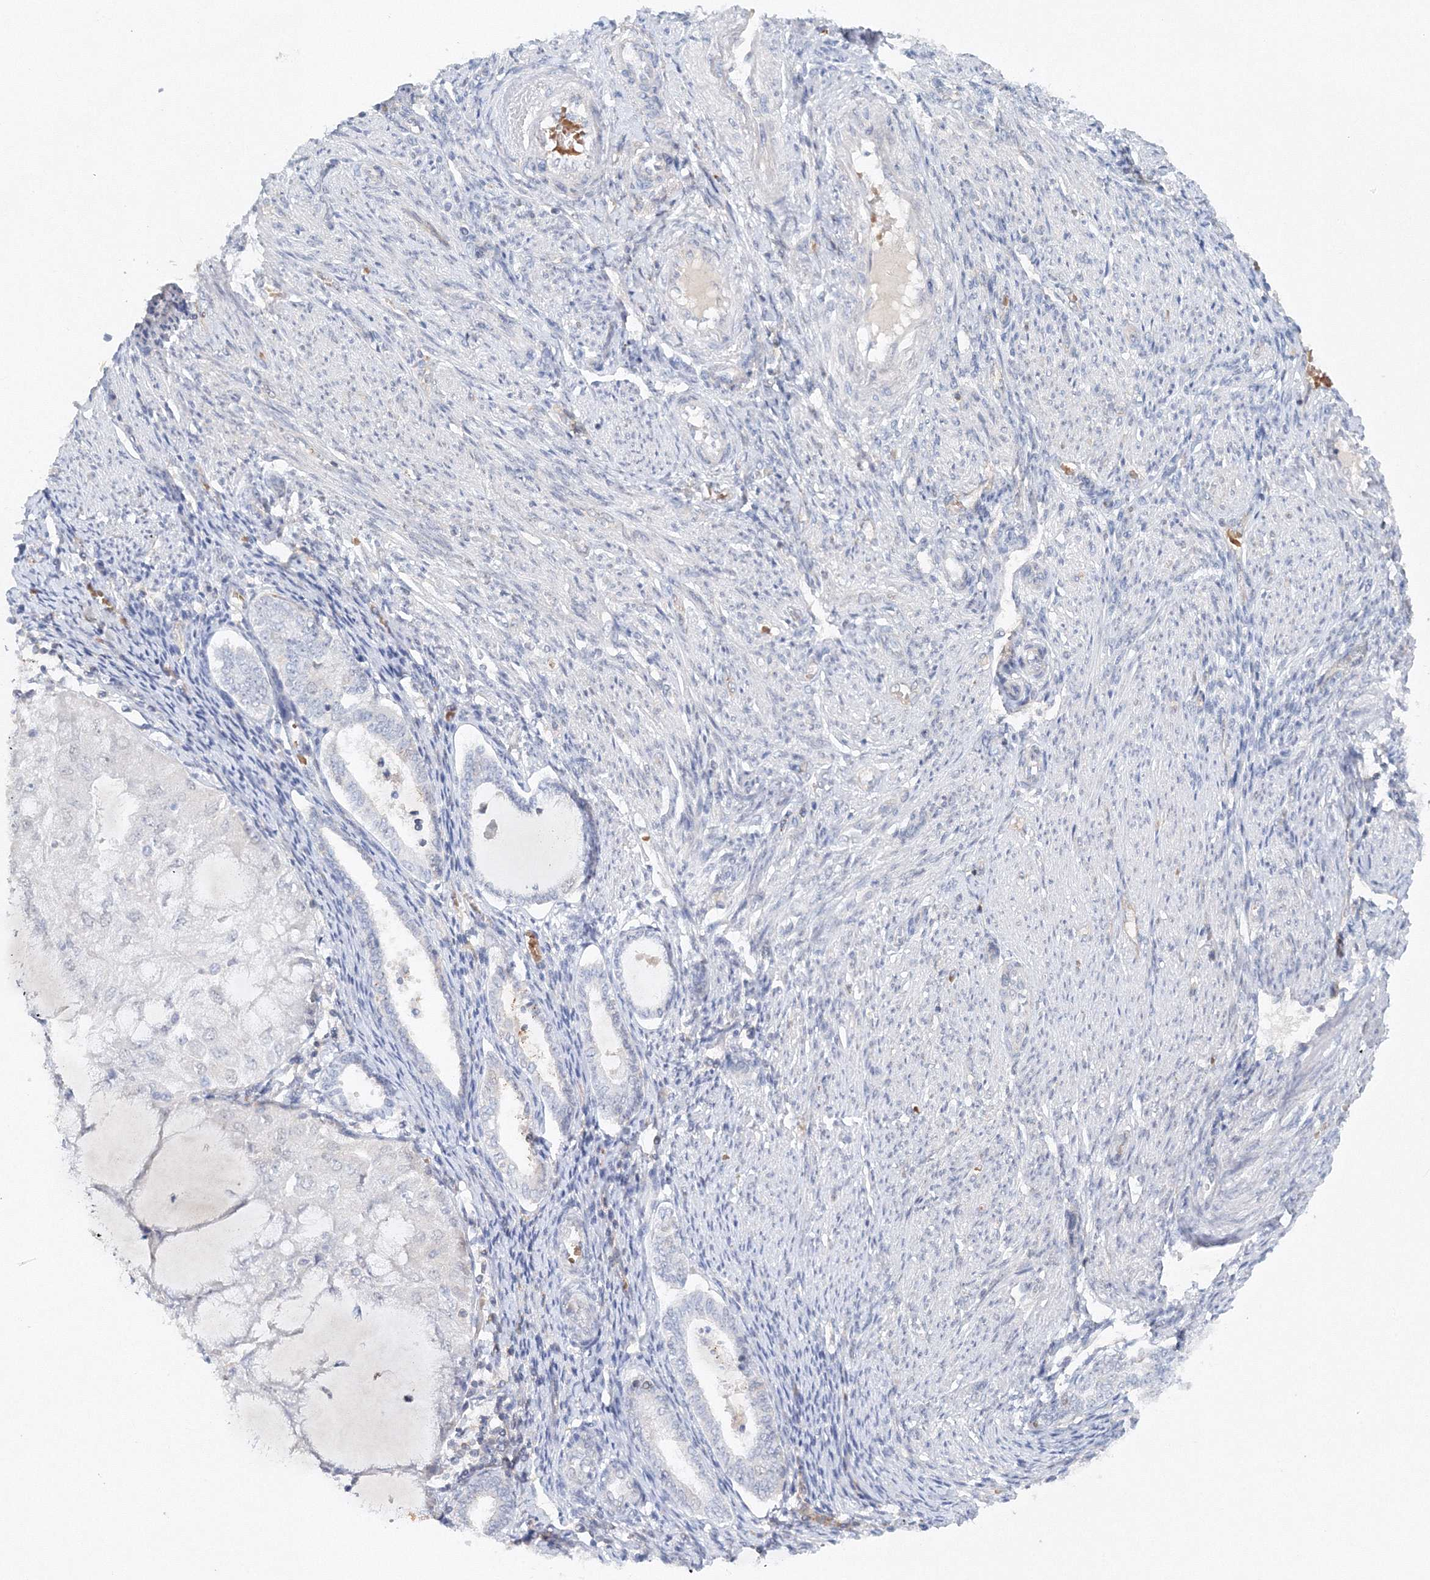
{"staining": {"intensity": "negative", "quantity": "none", "location": "none"}, "tissue": "endometrial cancer", "cell_type": "Tumor cells", "image_type": "cancer", "snomed": [{"axis": "morphology", "description": "Adenocarcinoma, NOS"}, {"axis": "topography", "description": "Endometrium"}], "caption": "An image of endometrial cancer stained for a protein reveals no brown staining in tumor cells.", "gene": "SH3BP5", "patient": {"sex": "female", "age": 81}}